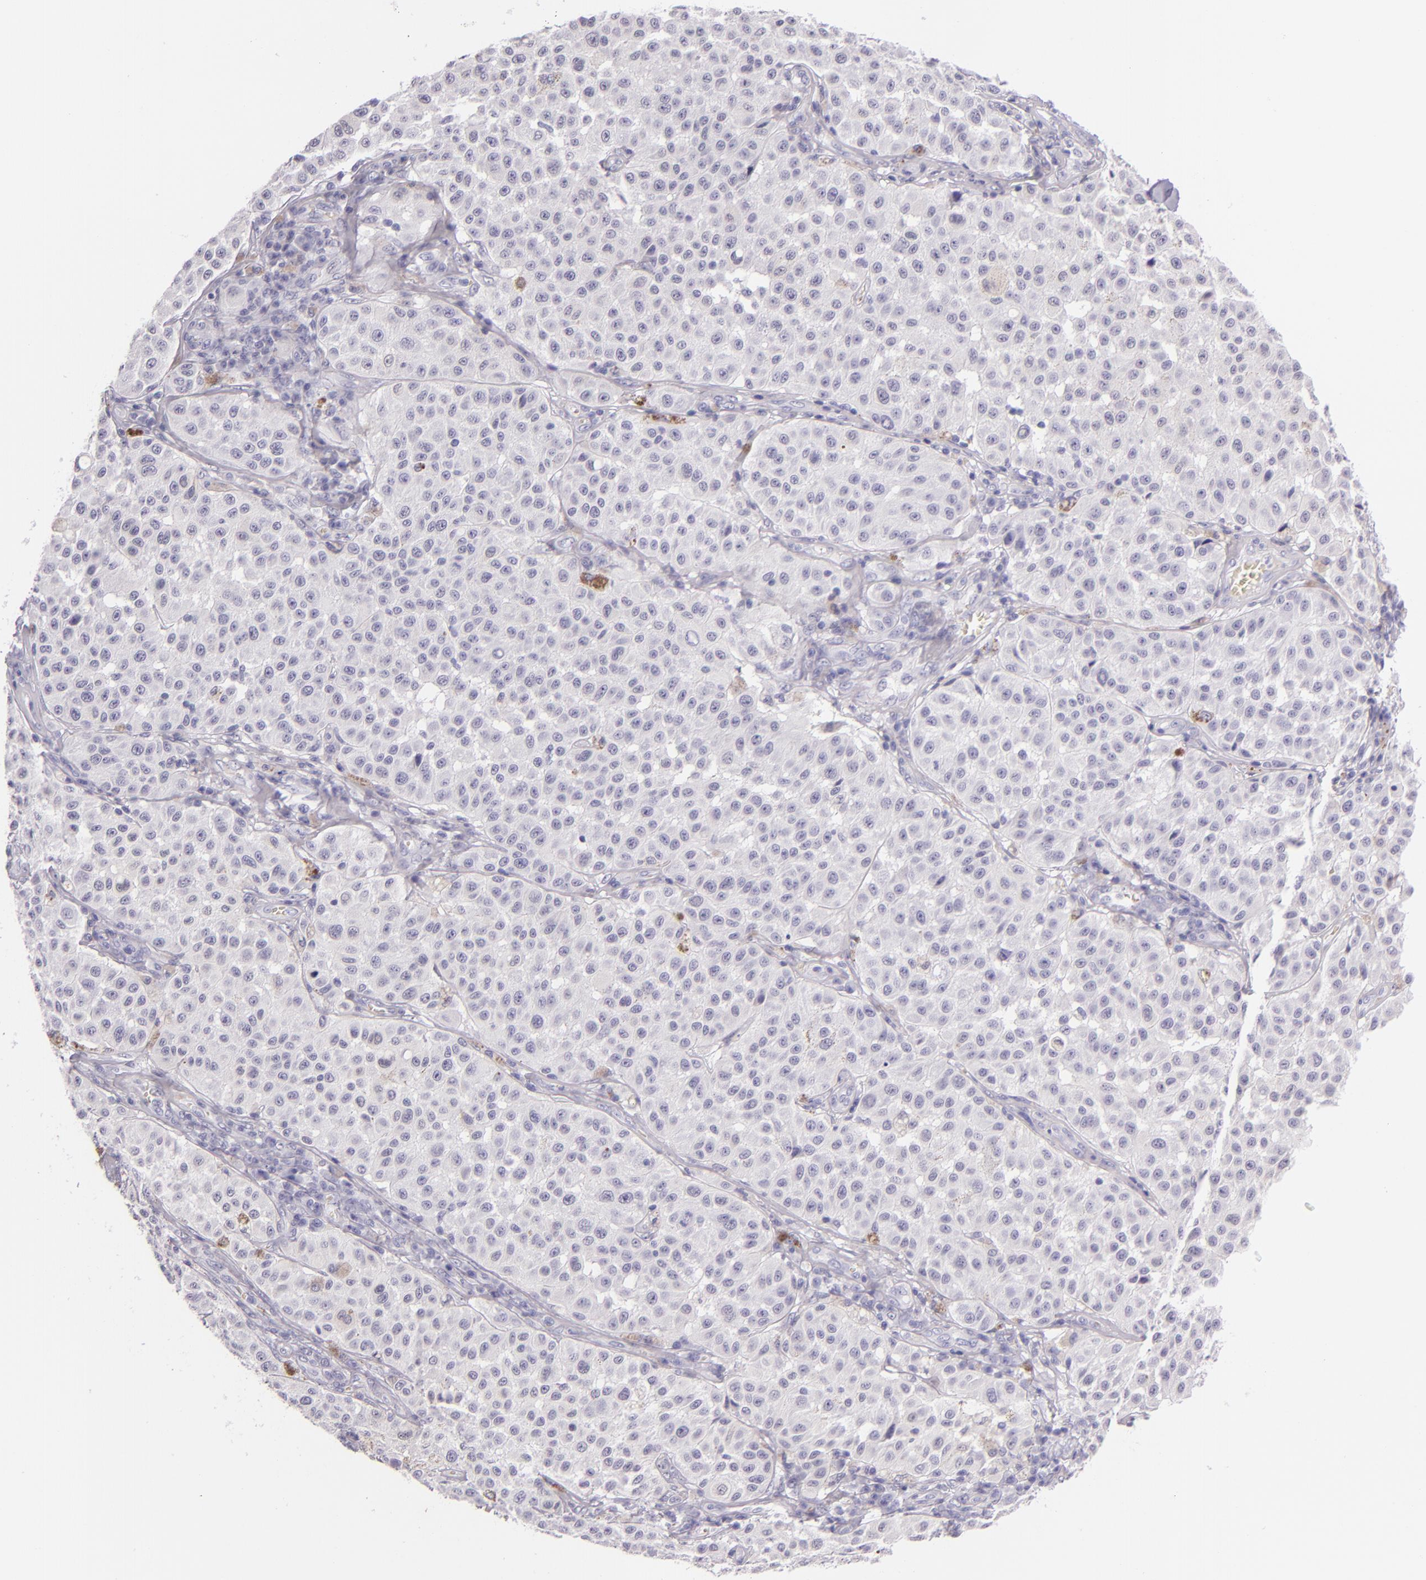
{"staining": {"intensity": "negative", "quantity": "none", "location": "none"}, "tissue": "melanoma", "cell_type": "Tumor cells", "image_type": "cancer", "snomed": [{"axis": "morphology", "description": "Malignant melanoma, NOS"}, {"axis": "topography", "description": "Skin"}], "caption": "A micrograph of melanoma stained for a protein demonstrates no brown staining in tumor cells. Nuclei are stained in blue.", "gene": "SELP", "patient": {"sex": "female", "age": 64}}